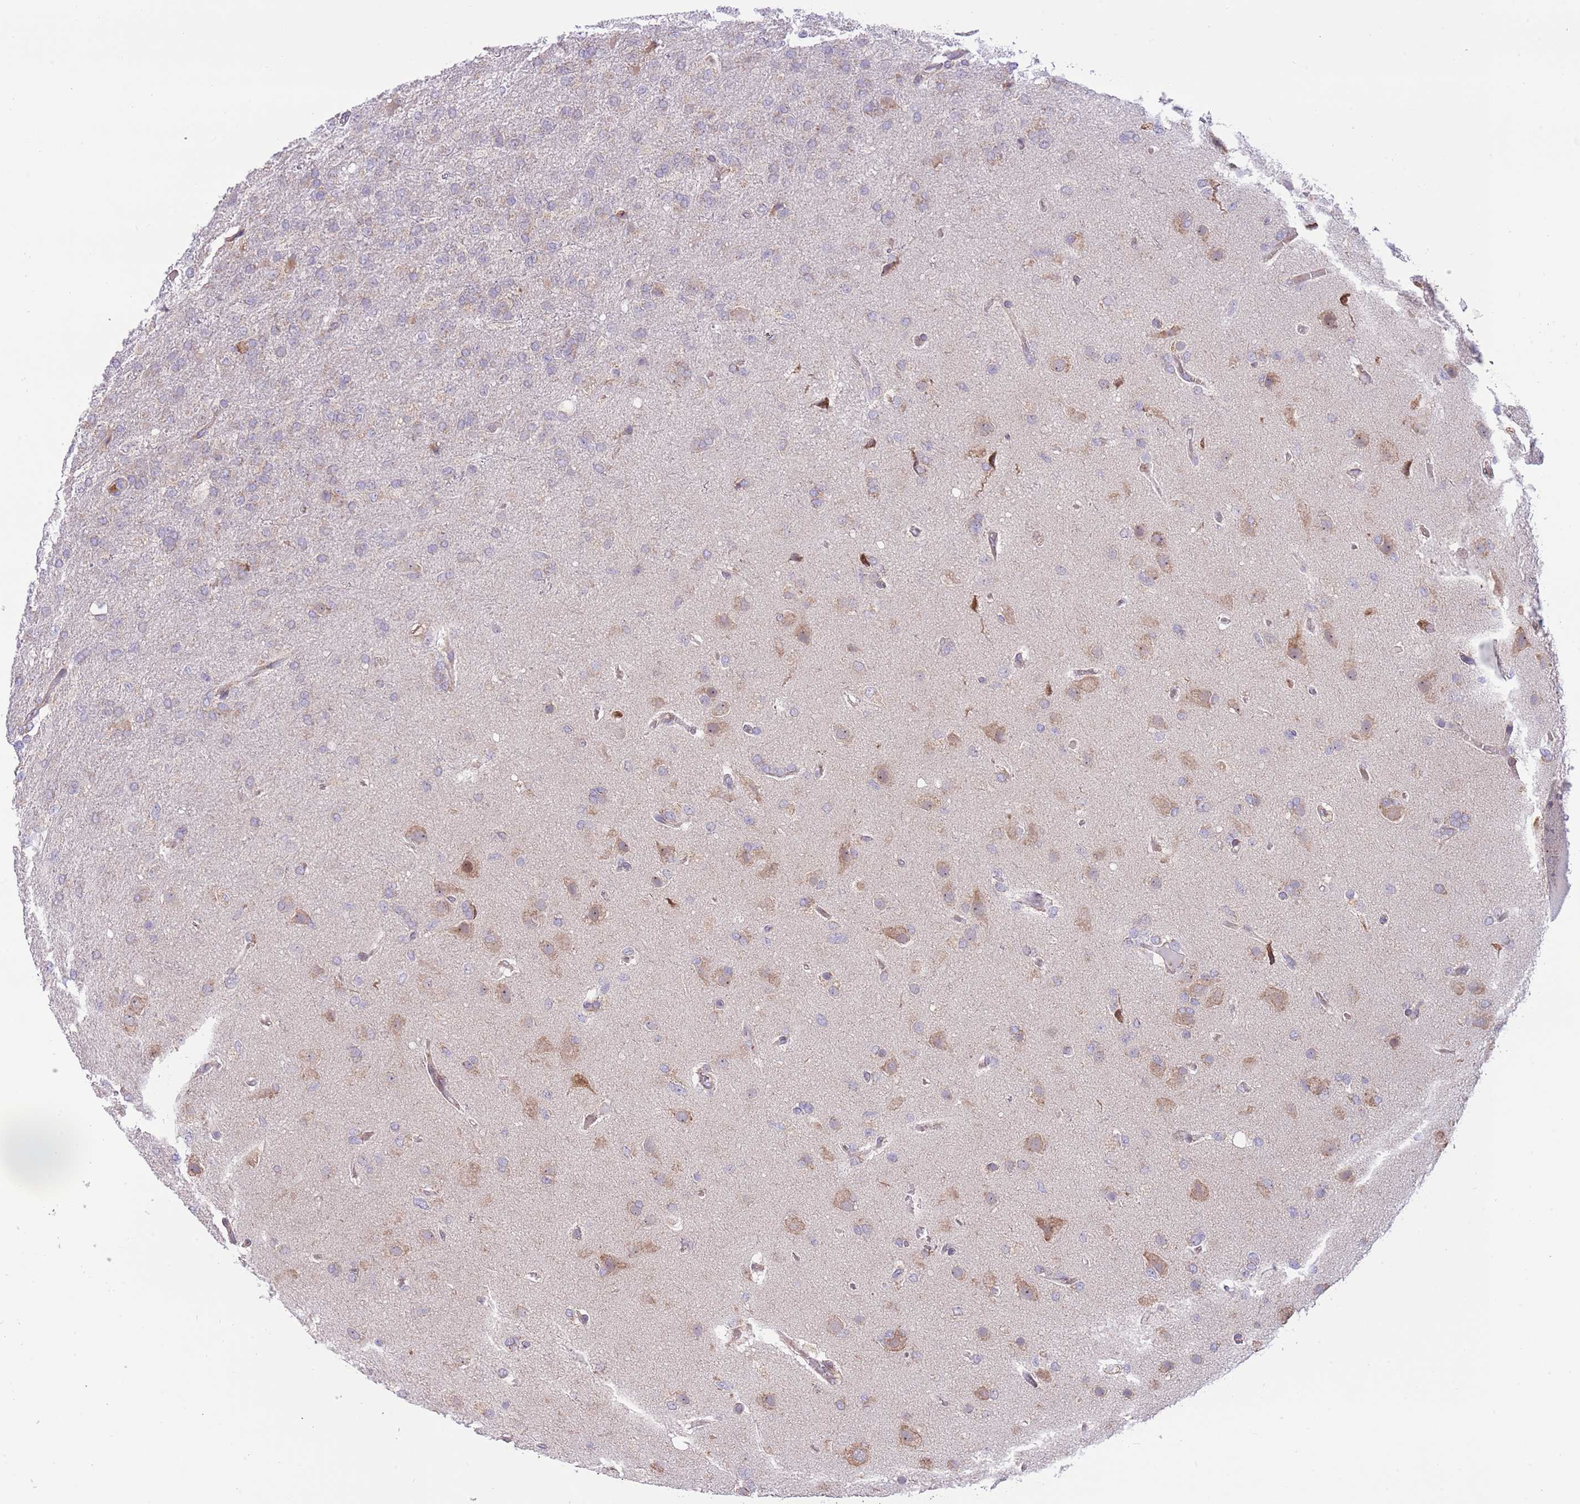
{"staining": {"intensity": "negative", "quantity": "none", "location": "none"}, "tissue": "glioma", "cell_type": "Tumor cells", "image_type": "cancer", "snomed": [{"axis": "morphology", "description": "Glioma, malignant, High grade"}, {"axis": "topography", "description": "Brain"}], "caption": "An immunohistochemistry histopathology image of malignant high-grade glioma is shown. There is no staining in tumor cells of malignant high-grade glioma.", "gene": "DAND5", "patient": {"sex": "female", "age": 74}}